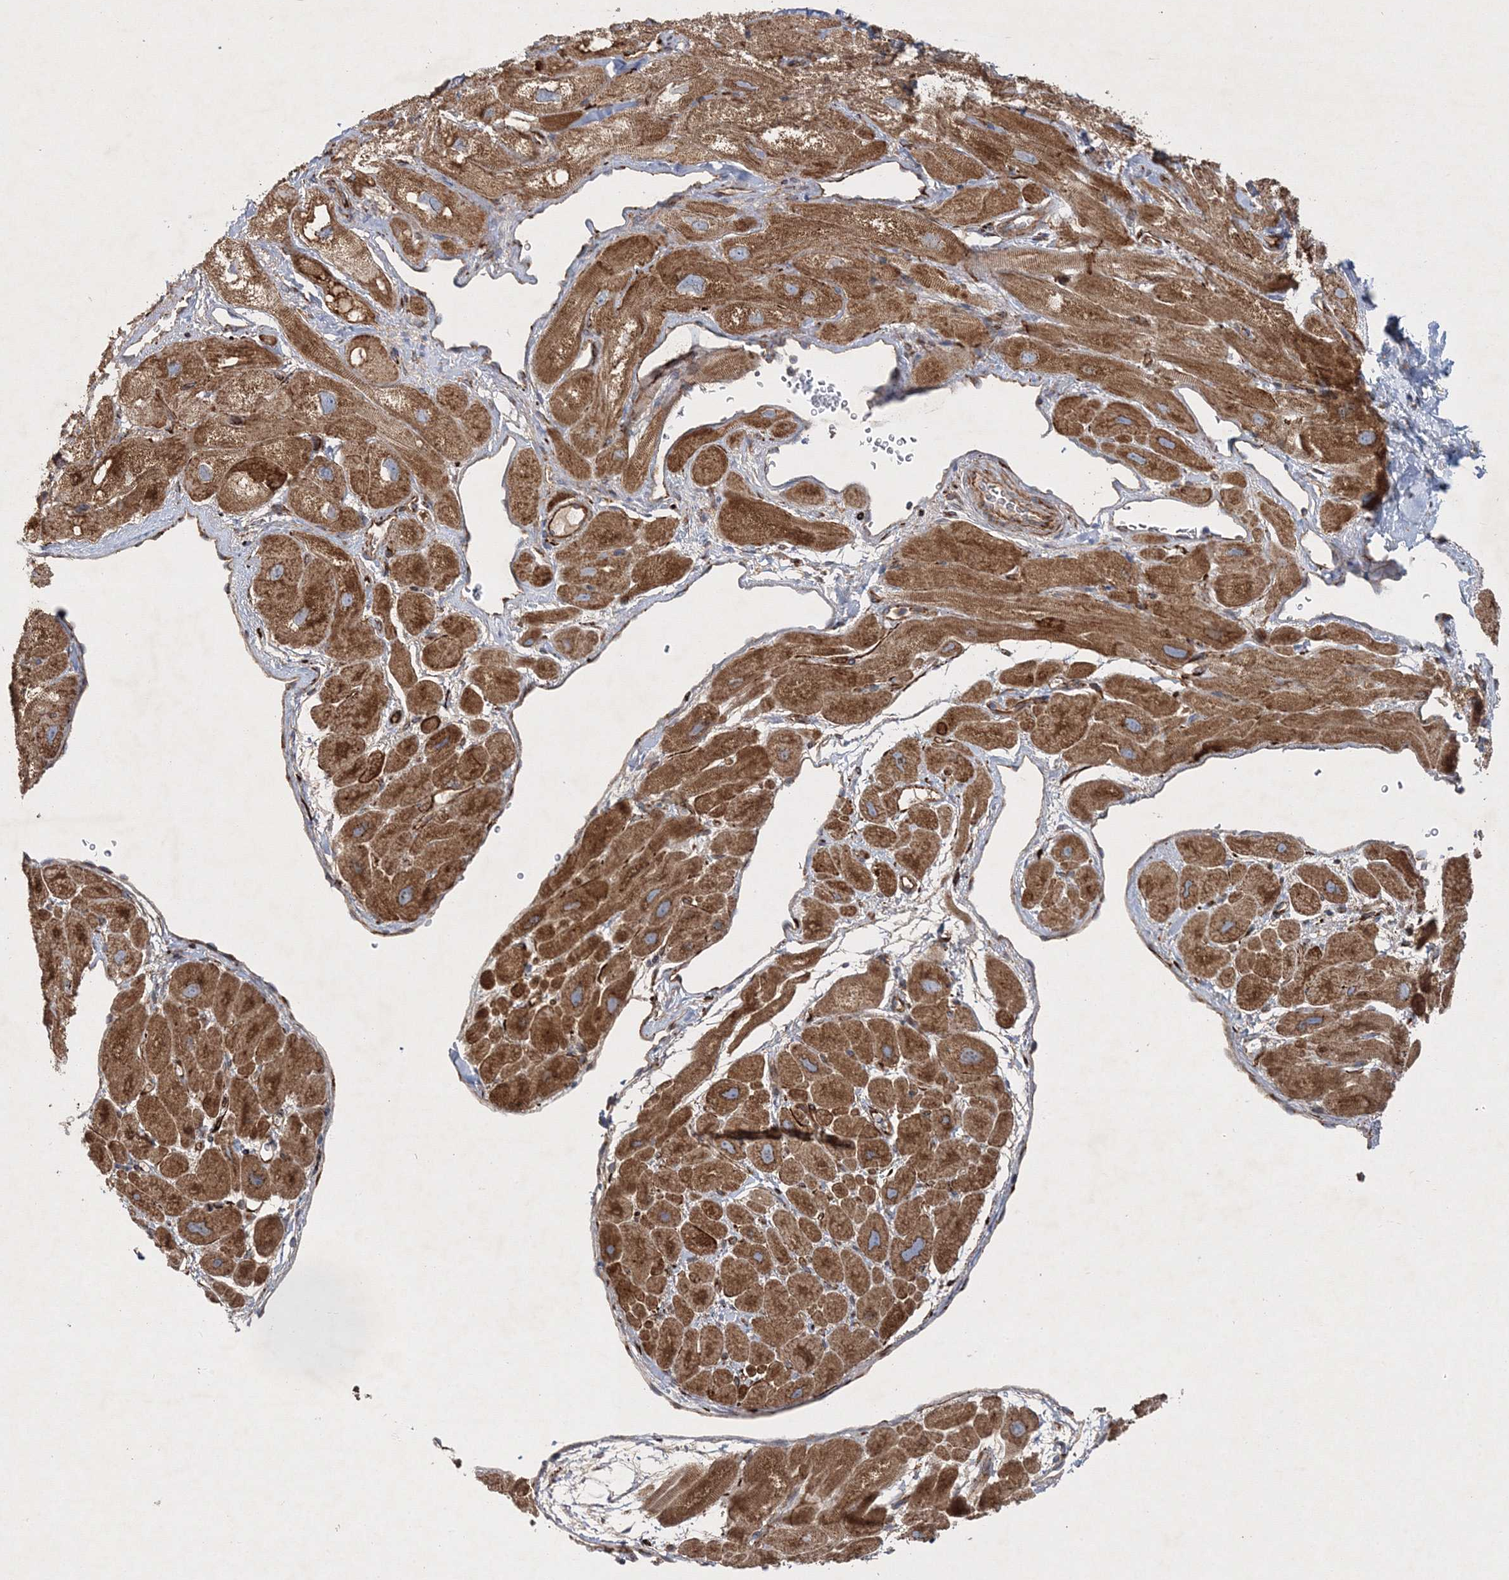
{"staining": {"intensity": "moderate", "quantity": ">75%", "location": "cytoplasmic/membranous"}, "tissue": "heart muscle", "cell_type": "Cardiomyocytes", "image_type": "normal", "snomed": [{"axis": "morphology", "description": "Normal tissue, NOS"}, {"axis": "topography", "description": "Heart"}], "caption": "Heart muscle stained with DAB immunohistochemistry exhibits medium levels of moderate cytoplasmic/membranous positivity in approximately >75% of cardiomyocytes.", "gene": "ZFYVE16", "patient": {"sex": "male", "age": 49}}